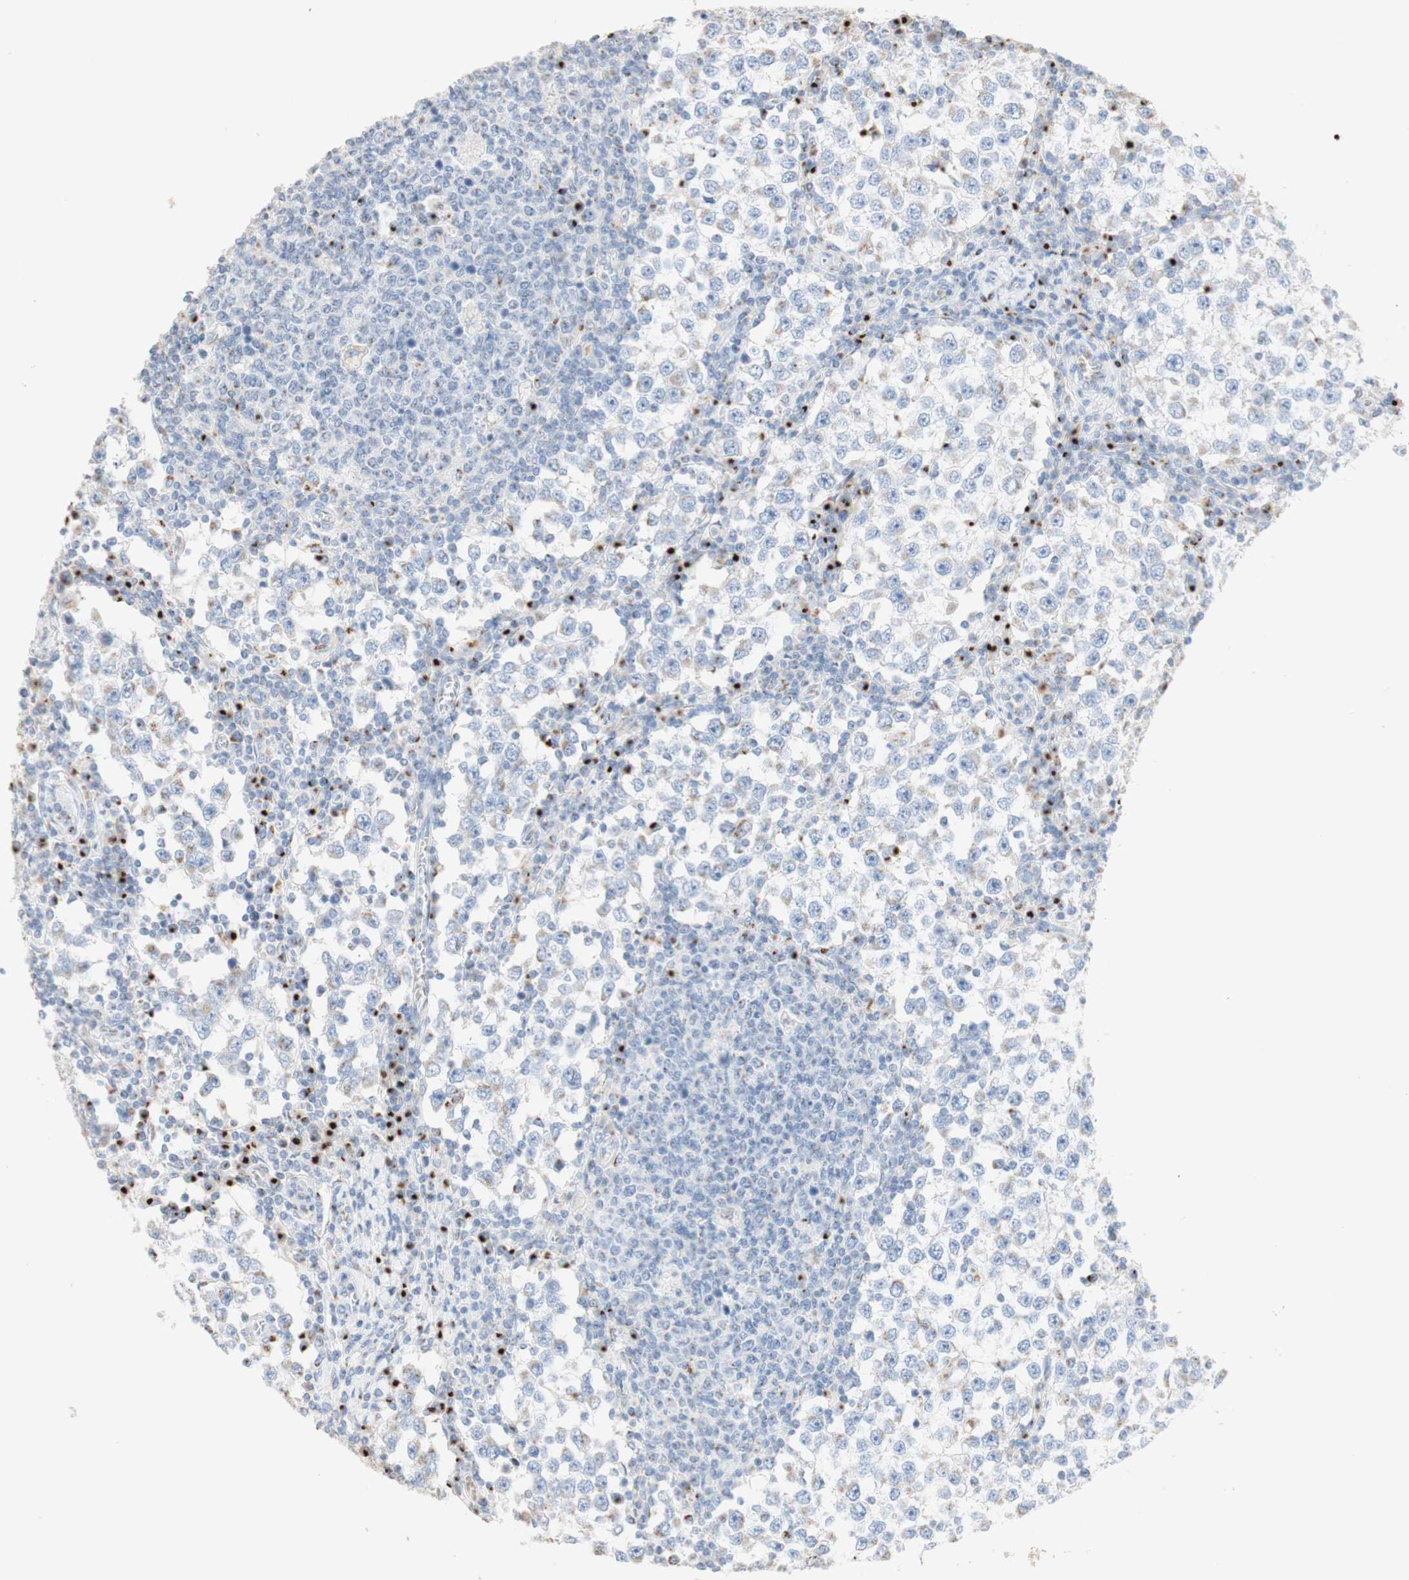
{"staining": {"intensity": "weak", "quantity": "25%-75%", "location": "cytoplasmic/membranous"}, "tissue": "testis cancer", "cell_type": "Tumor cells", "image_type": "cancer", "snomed": [{"axis": "morphology", "description": "Seminoma, NOS"}, {"axis": "topography", "description": "Testis"}], "caption": "Testis cancer stained with DAB immunohistochemistry (IHC) displays low levels of weak cytoplasmic/membranous staining in approximately 25%-75% of tumor cells.", "gene": "MANEA", "patient": {"sex": "male", "age": 65}}